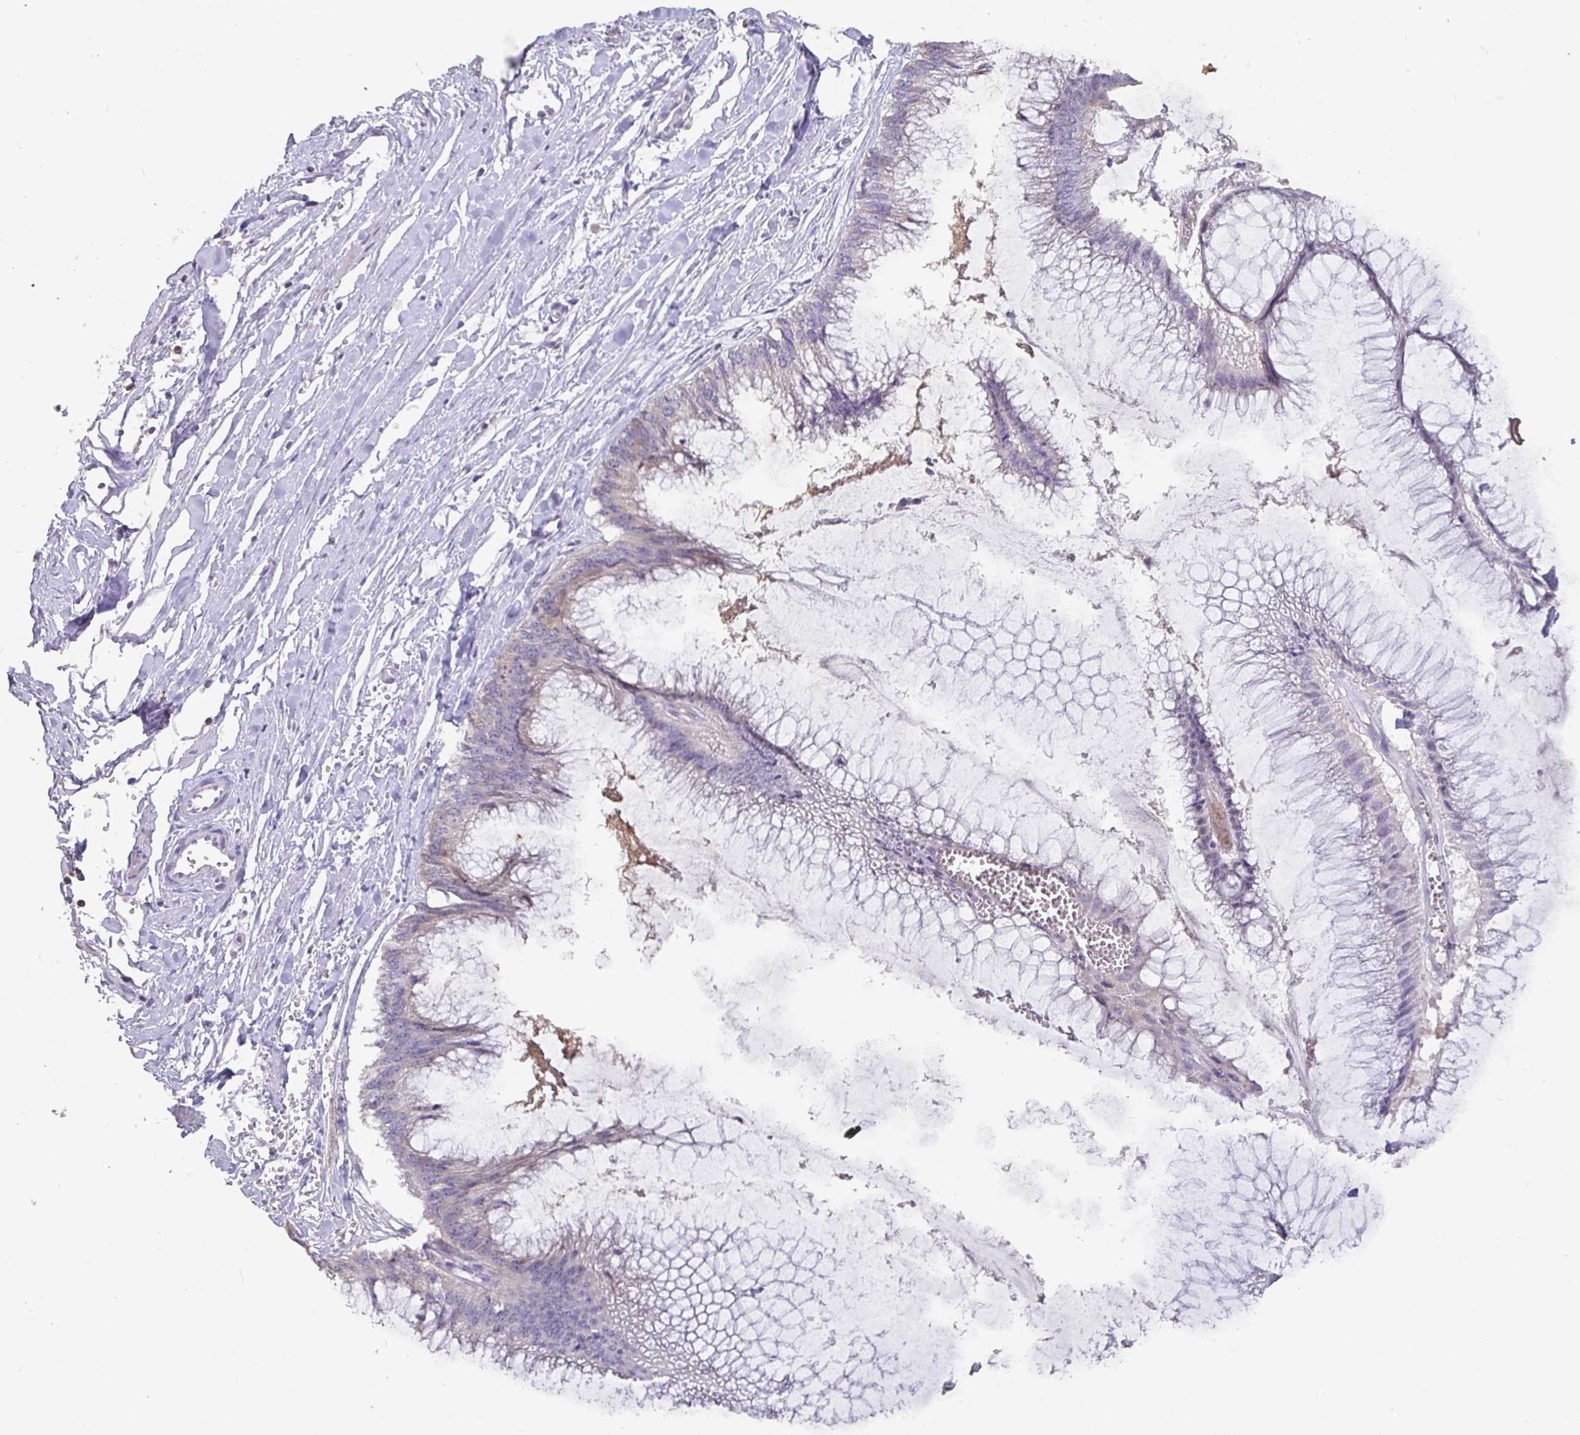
{"staining": {"intensity": "negative", "quantity": "none", "location": "none"}, "tissue": "ovarian cancer", "cell_type": "Tumor cells", "image_type": "cancer", "snomed": [{"axis": "morphology", "description": "Cystadenocarcinoma, mucinous, NOS"}, {"axis": "topography", "description": "Ovary"}], "caption": "Immunohistochemistry (IHC) micrograph of ovarian mucinous cystadenocarcinoma stained for a protein (brown), which demonstrates no positivity in tumor cells.", "gene": "SHISA4", "patient": {"sex": "female", "age": 44}}